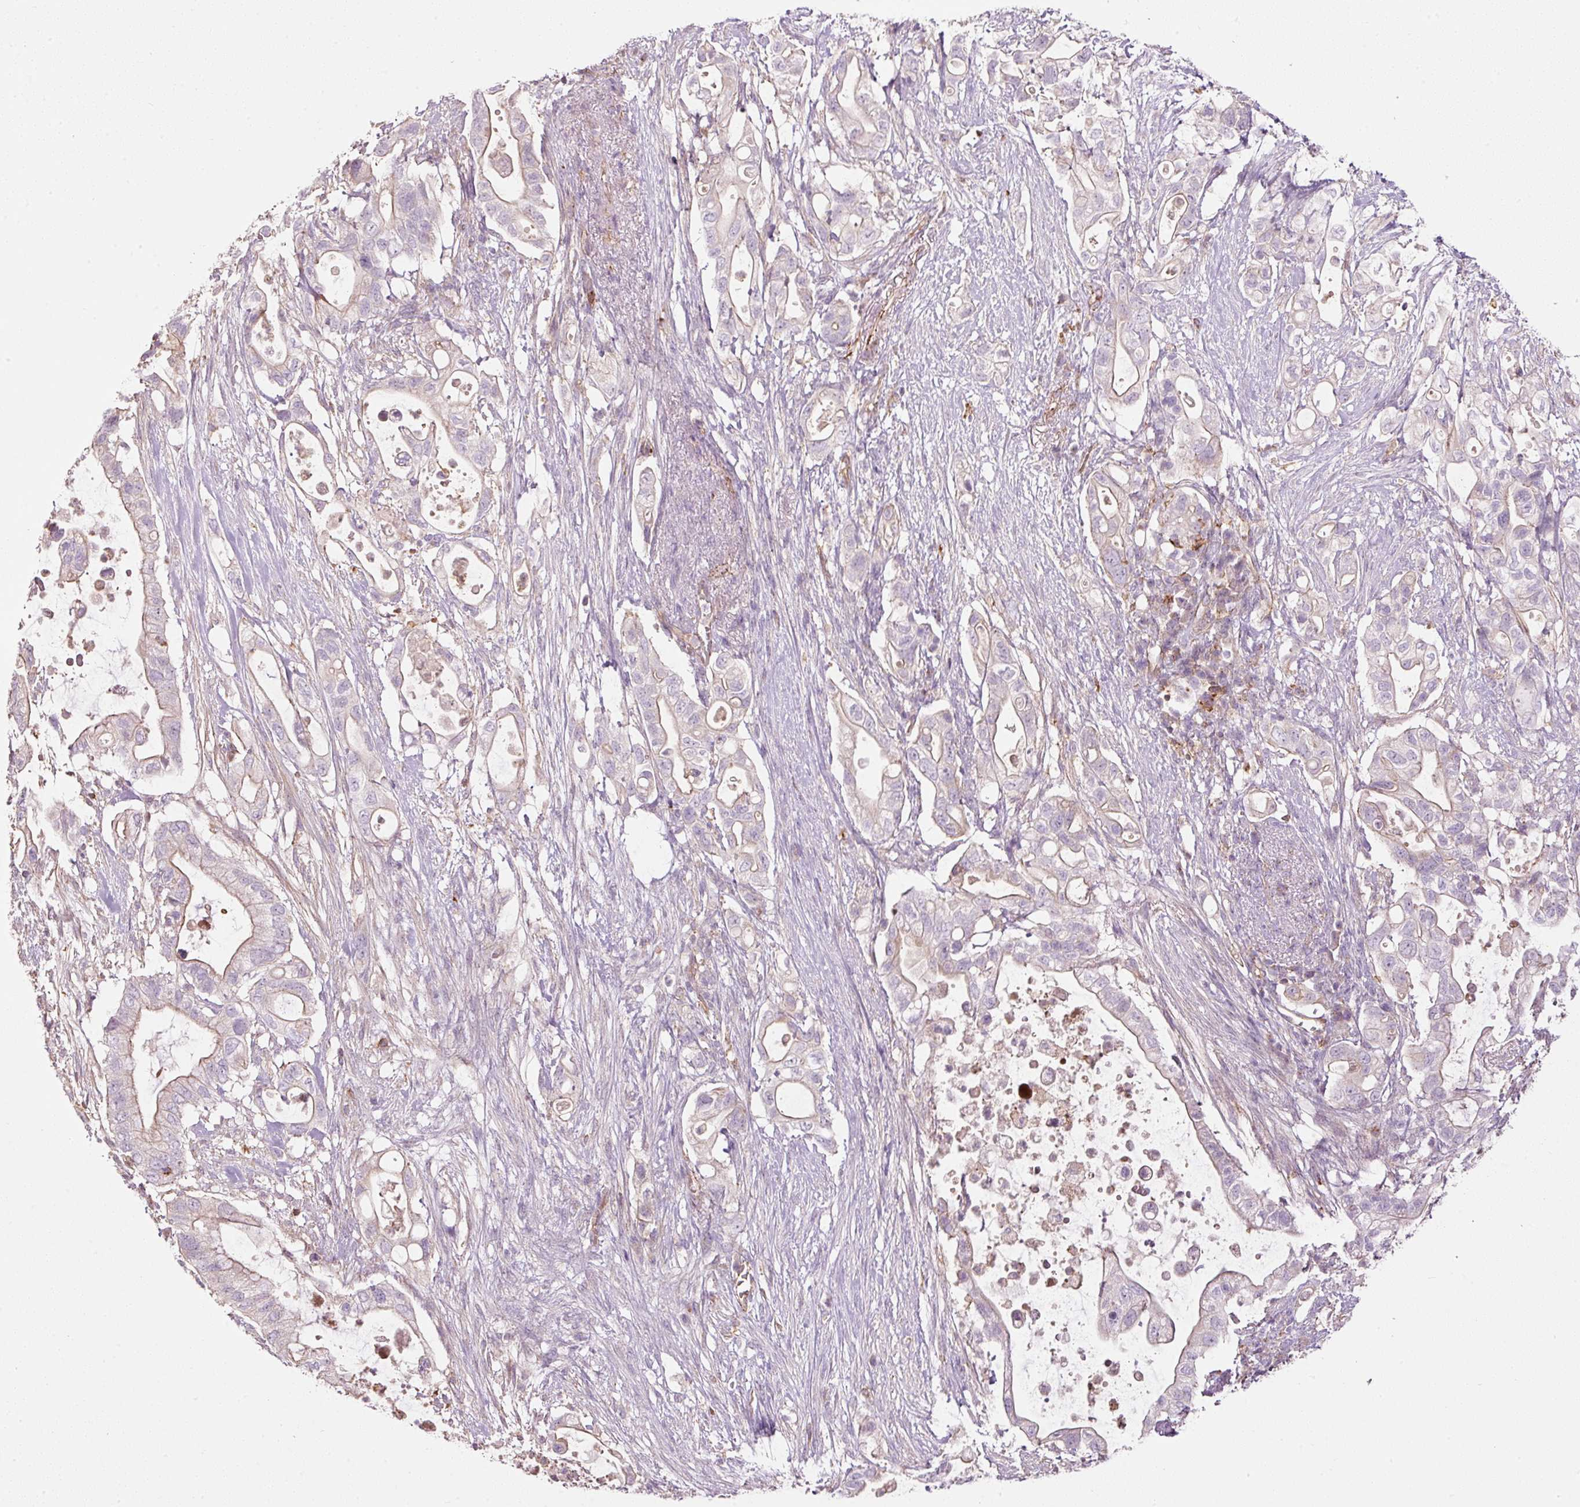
{"staining": {"intensity": "weak", "quantity": "<25%", "location": "cytoplasmic/membranous"}, "tissue": "pancreatic cancer", "cell_type": "Tumor cells", "image_type": "cancer", "snomed": [{"axis": "morphology", "description": "Adenocarcinoma, NOS"}, {"axis": "topography", "description": "Pancreas"}], "caption": "Protein analysis of pancreatic adenocarcinoma reveals no significant positivity in tumor cells.", "gene": "SIPA1", "patient": {"sex": "female", "age": 72}}